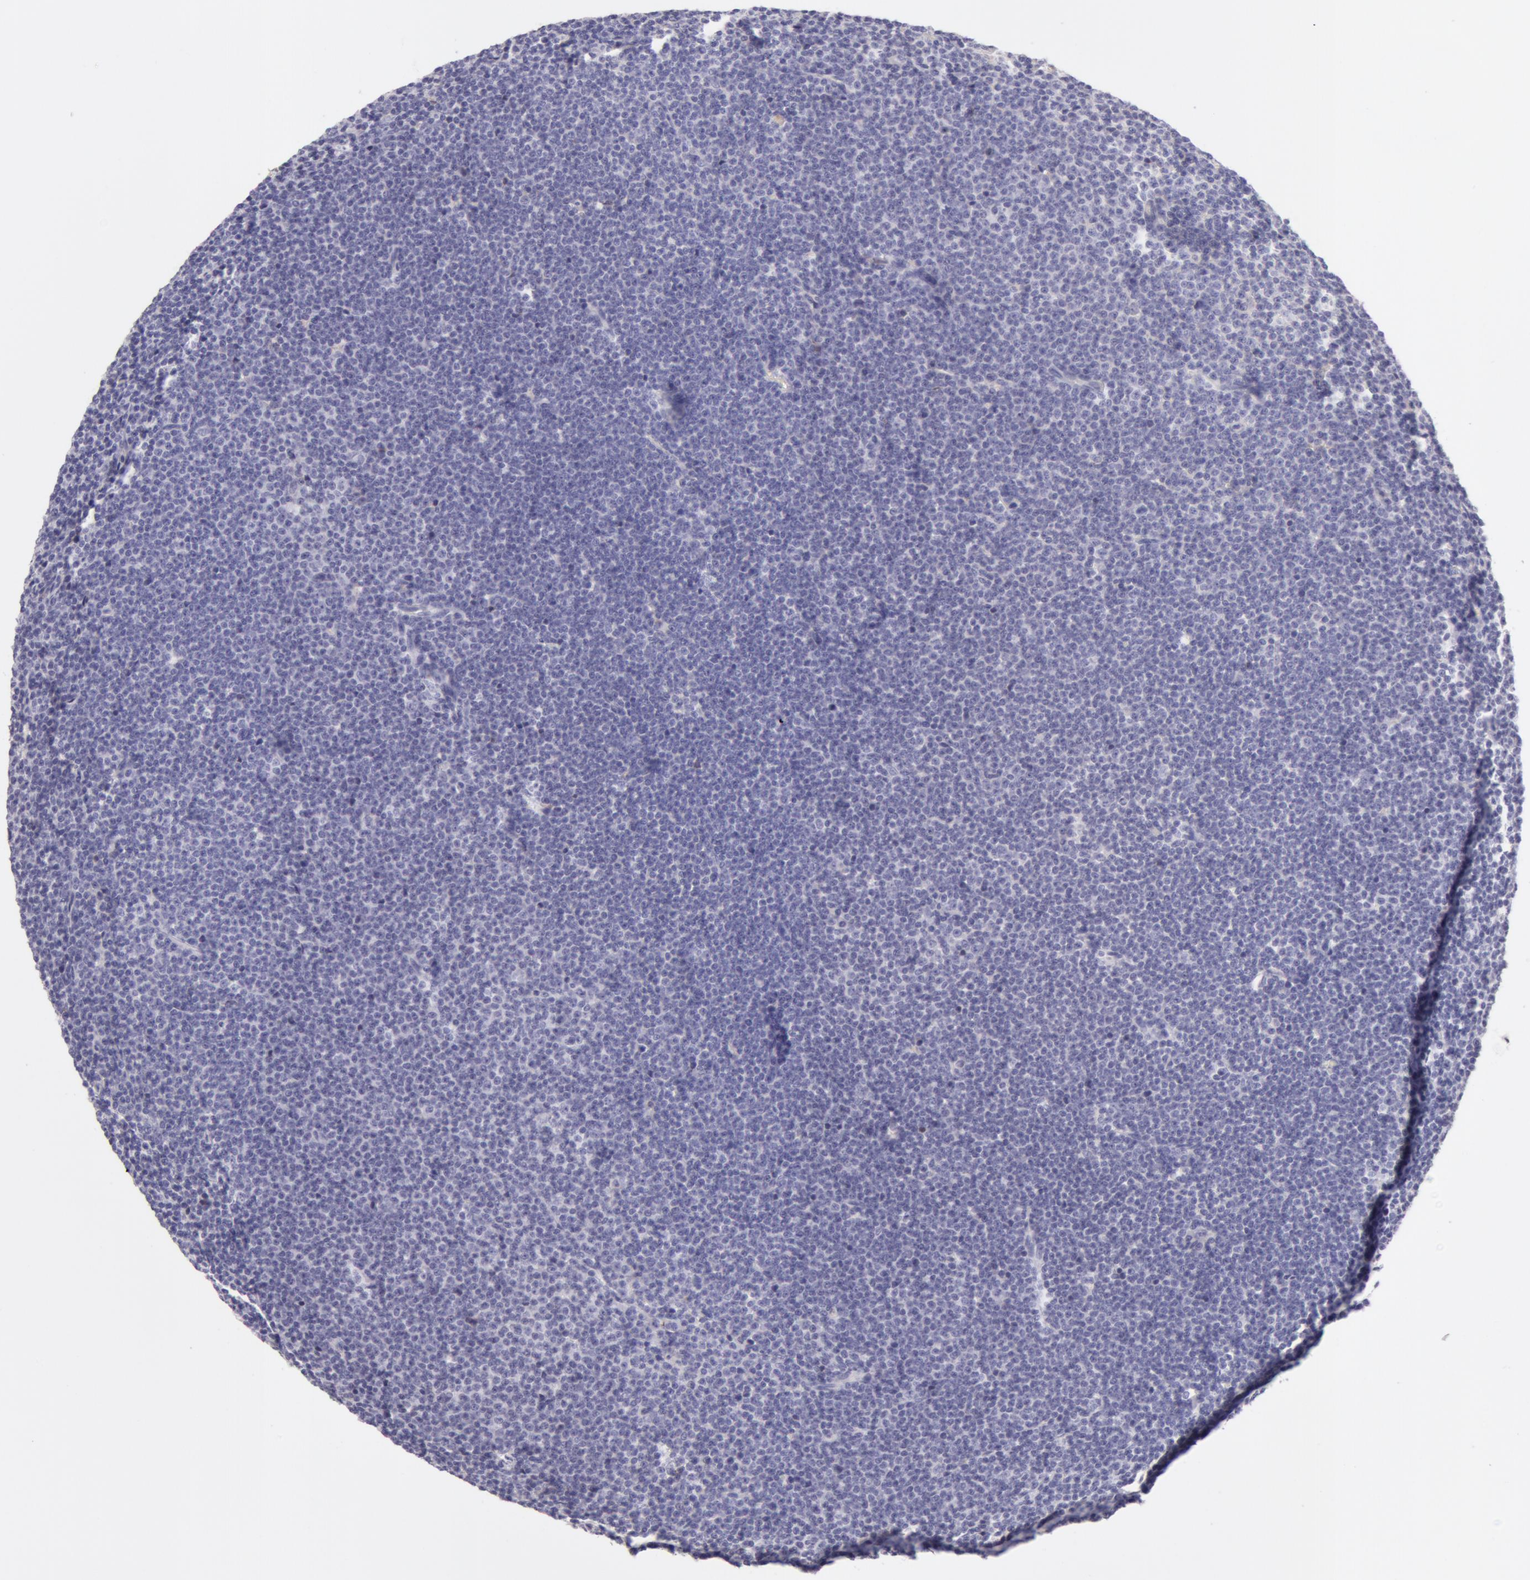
{"staining": {"intensity": "negative", "quantity": "none", "location": "none"}, "tissue": "lymphoma", "cell_type": "Tumor cells", "image_type": "cancer", "snomed": [{"axis": "morphology", "description": "Malignant lymphoma, non-Hodgkin's type, Low grade"}, {"axis": "topography", "description": "Lymph node"}], "caption": "A high-resolution micrograph shows IHC staining of lymphoma, which displays no significant positivity in tumor cells. Nuclei are stained in blue.", "gene": "AHSG", "patient": {"sex": "female", "age": 69}}